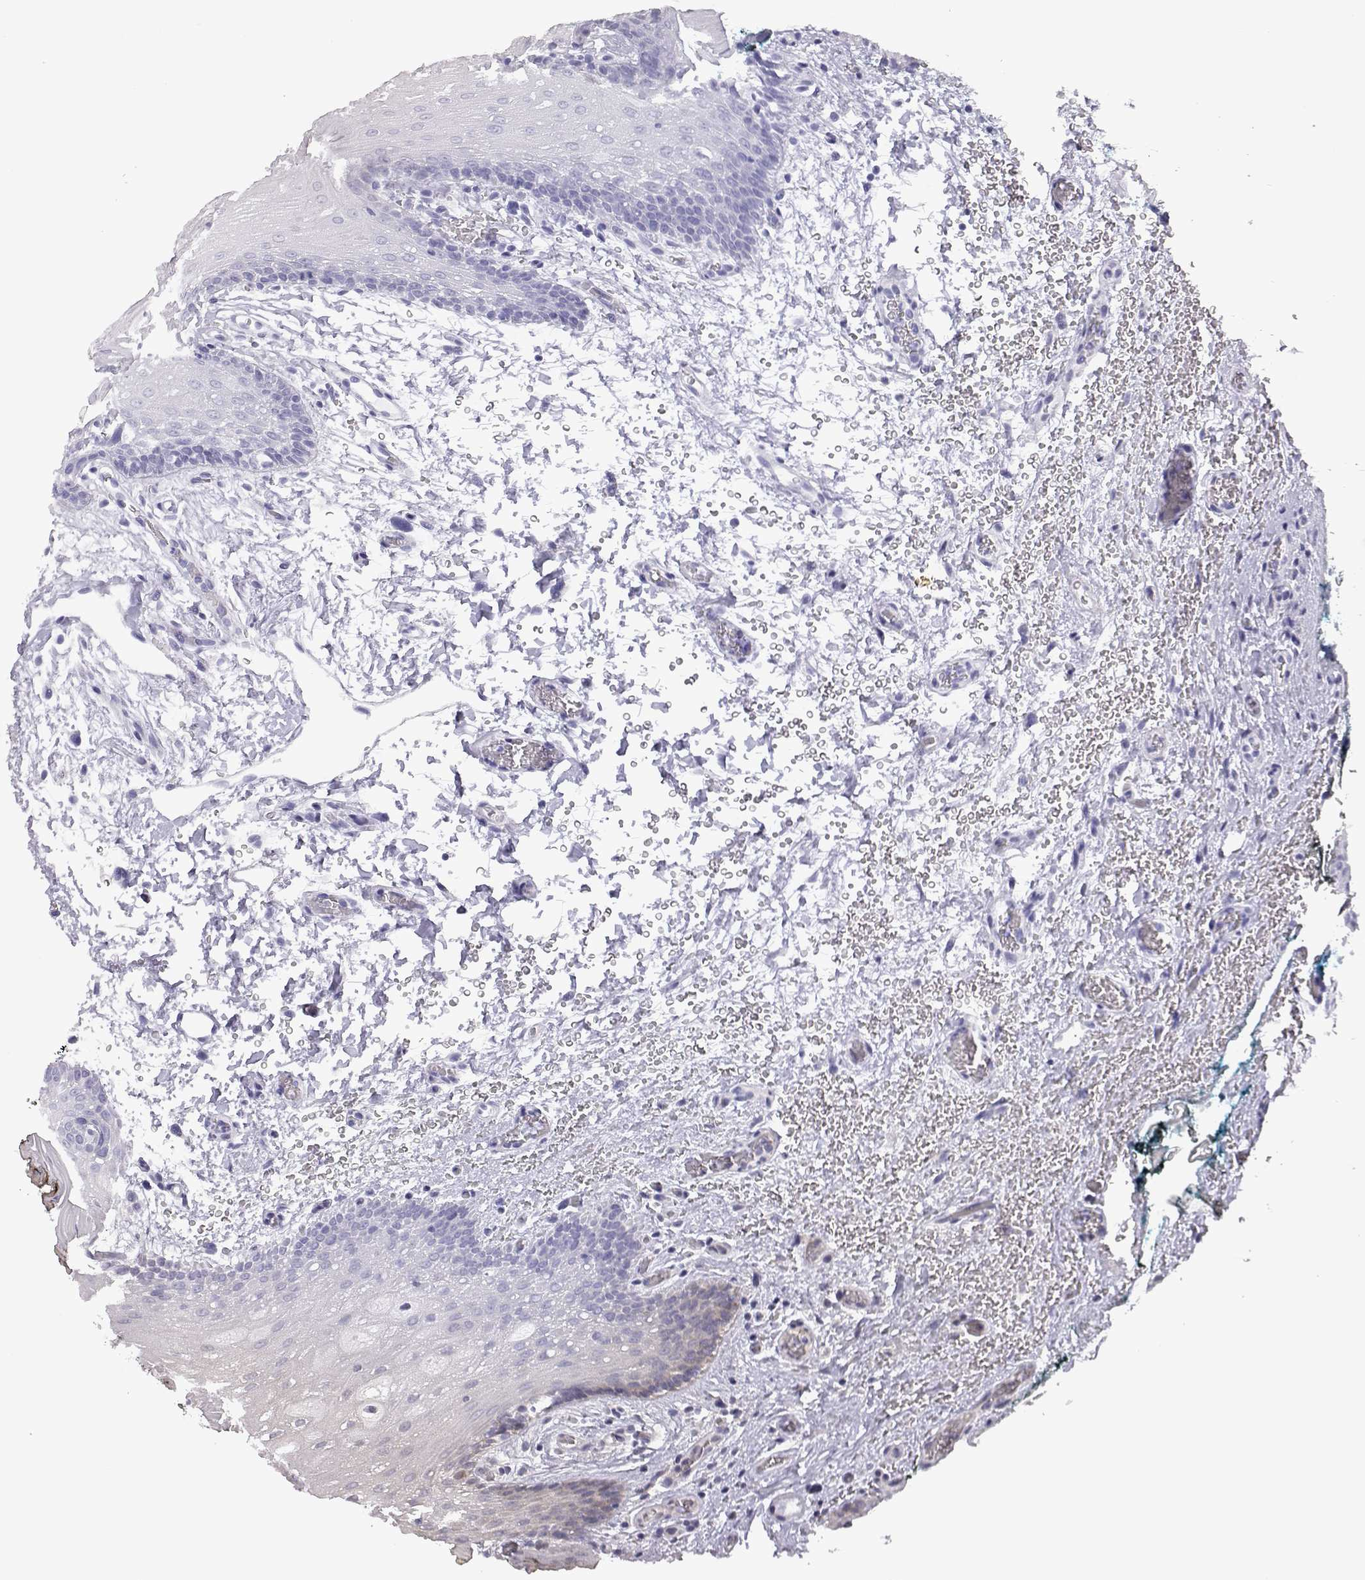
{"staining": {"intensity": "negative", "quantity": "none", "location": "none"}, "tissue": "oral mucosa", "cell_type": "Squamous epithelial cells", "image_type": "normal", "snomed": [{"axis": "morphology", "description": "Normal tissue, NOS"}, {"axis": "topography", "description": "Oral tissue"}, {"axis": "topography", "description": "Head-Neck"}], "caption": "Image shows no protein positivity in squamous epithelial cells of benign oral mucosa.", "gene": "VGF", "patient": {"sex": "male", "age": 65}}